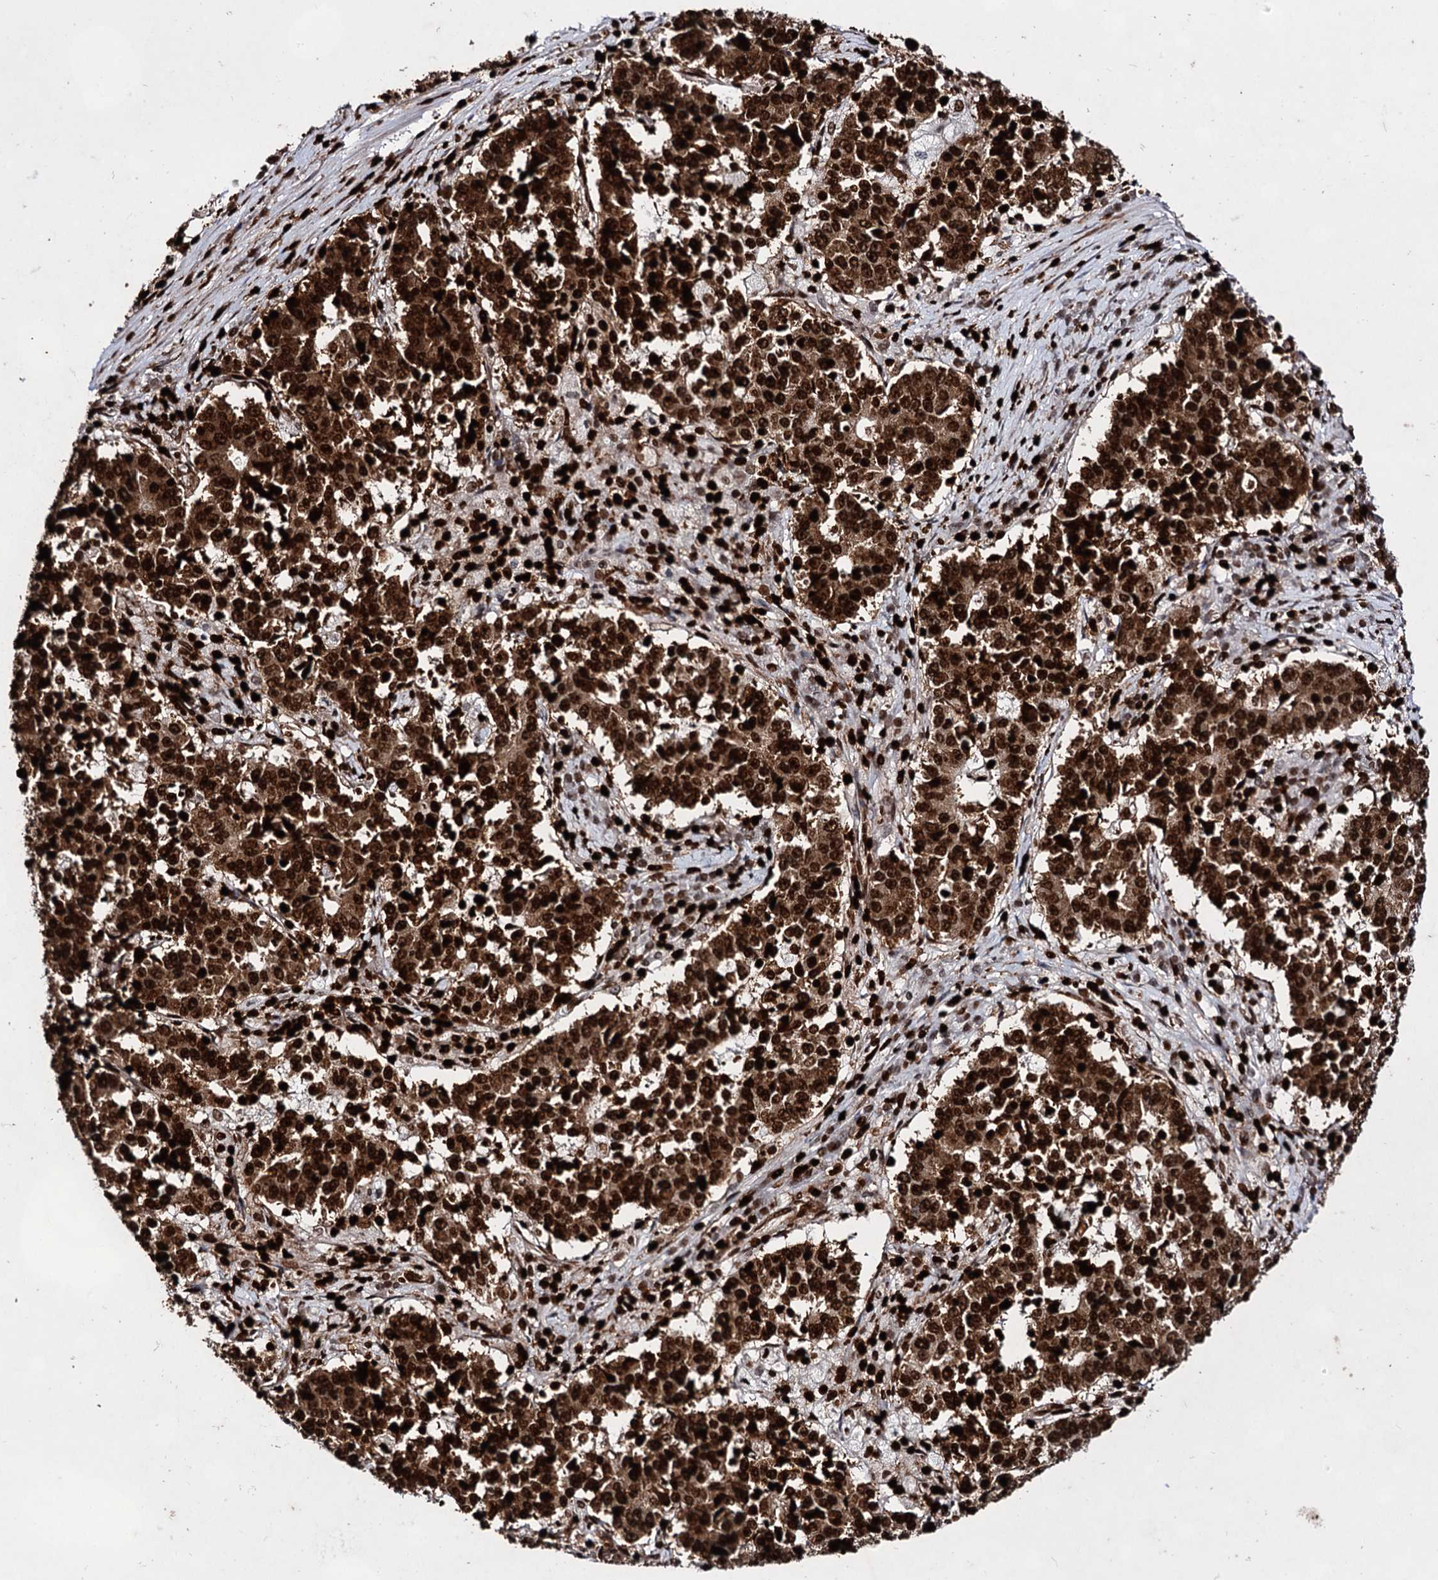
{"staining": {"intensity": "strong", "quantity": ">75%", "location": "nuclear"}, "tissue": "stomach cancer", "cell_type": "Tumor cells", "image_type": "cancer", "snomed": [{"axis": "morphology", "description": "Adenocarcinoma, NOS"}, {"axis": "topography", "description": "Stomach"}], "caption": "This micrograph demonstrates immunohistochemistry staining of human stomach adenocarcinoma, with high strong nuclear expression in about >75% of tumor cells.", "gene": "HMGB2", "patient": {"sex": "male", "age": 59}}